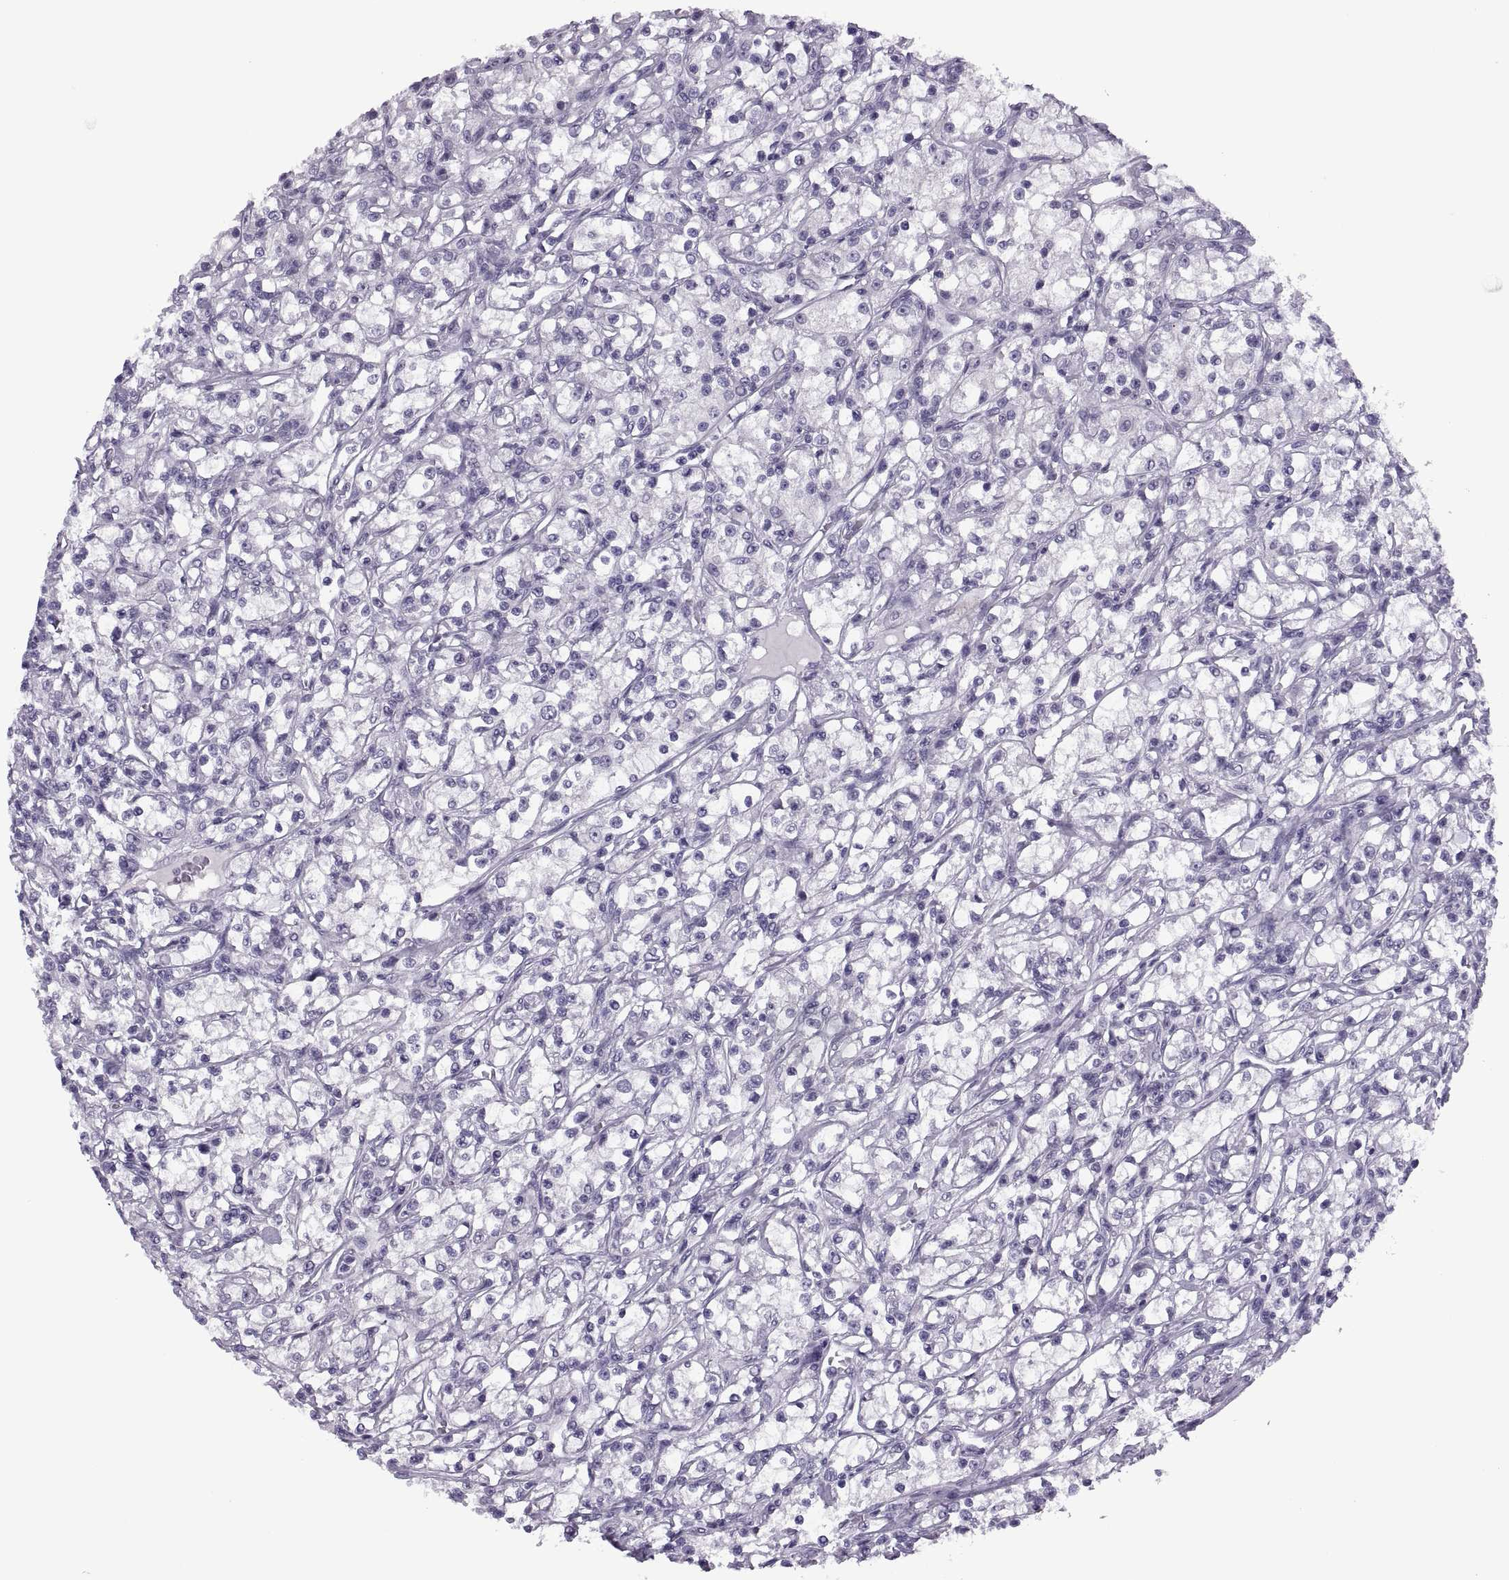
{"staining": {"intensity": "negative", "quantity": "none", "location": "none"}, "tissue": "renal cancer", "cell_type": "Tumor cells", "image_type": "cancer", "snomed": [{"axis": "morphology", "description": "Adenocarcinoma, NOS"}, {"axis": "topography", "description": "Kidney"}], "caption": "DAB (3,3'-diaminobenzidine) immunohistochemical staining of renal cancer (adenocarcinoma) shows no significant positivity in tumor cells.", "gene": "SYNGR4", "patient": {"sex": "female", "age": 59}}